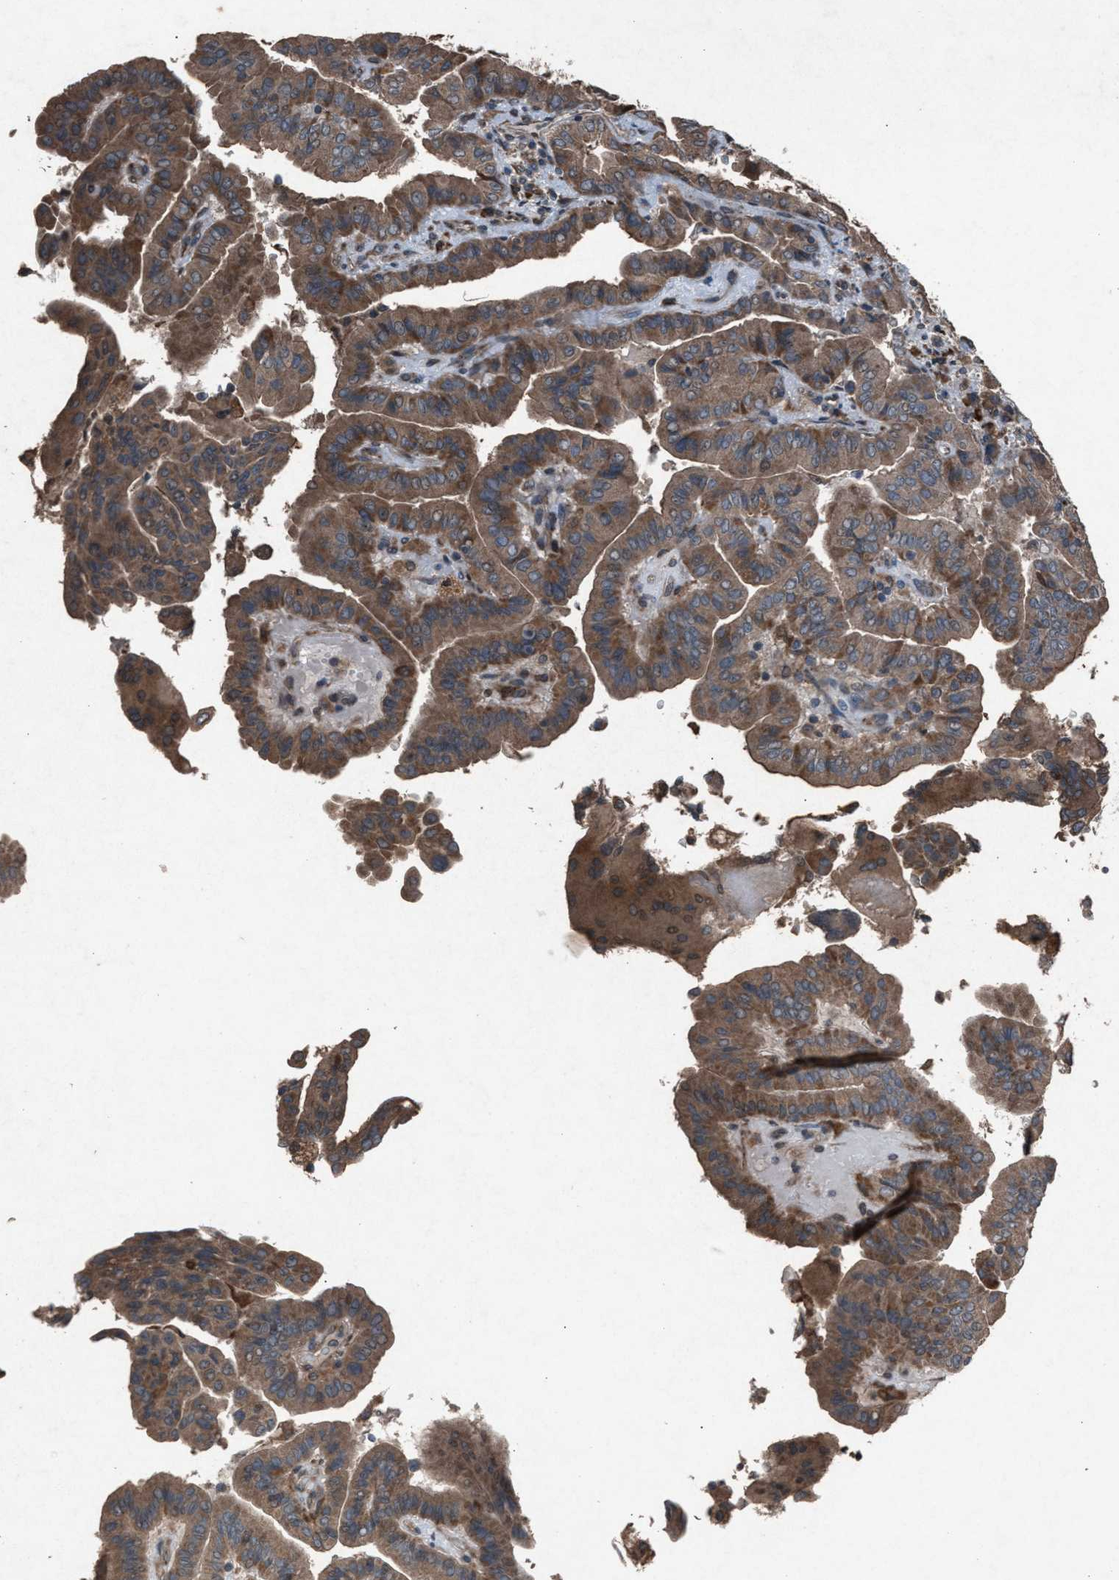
{"staining": {"intensity": "moderate", "quantity": ">75%", "location": "cytoplasmic/membranous"}, "tissue": "thyroid cancer", "cell_type": "Tumor cells", "image_type": "cancer", "snomed": [{"axis": "morphology", "description": "Papillary adenocarcinoma, NOS"}, {"axis": "topography", "description": "Thyroid gland"}], "caption": "Protein expression analysis of human thyroid papillary adenocarcinoma reveals moderate cytoplasmic/membranous expression in approximately >75% of tumor cells.", "gene": "CALR", "patient": {"sex": "male", "age": 33}}